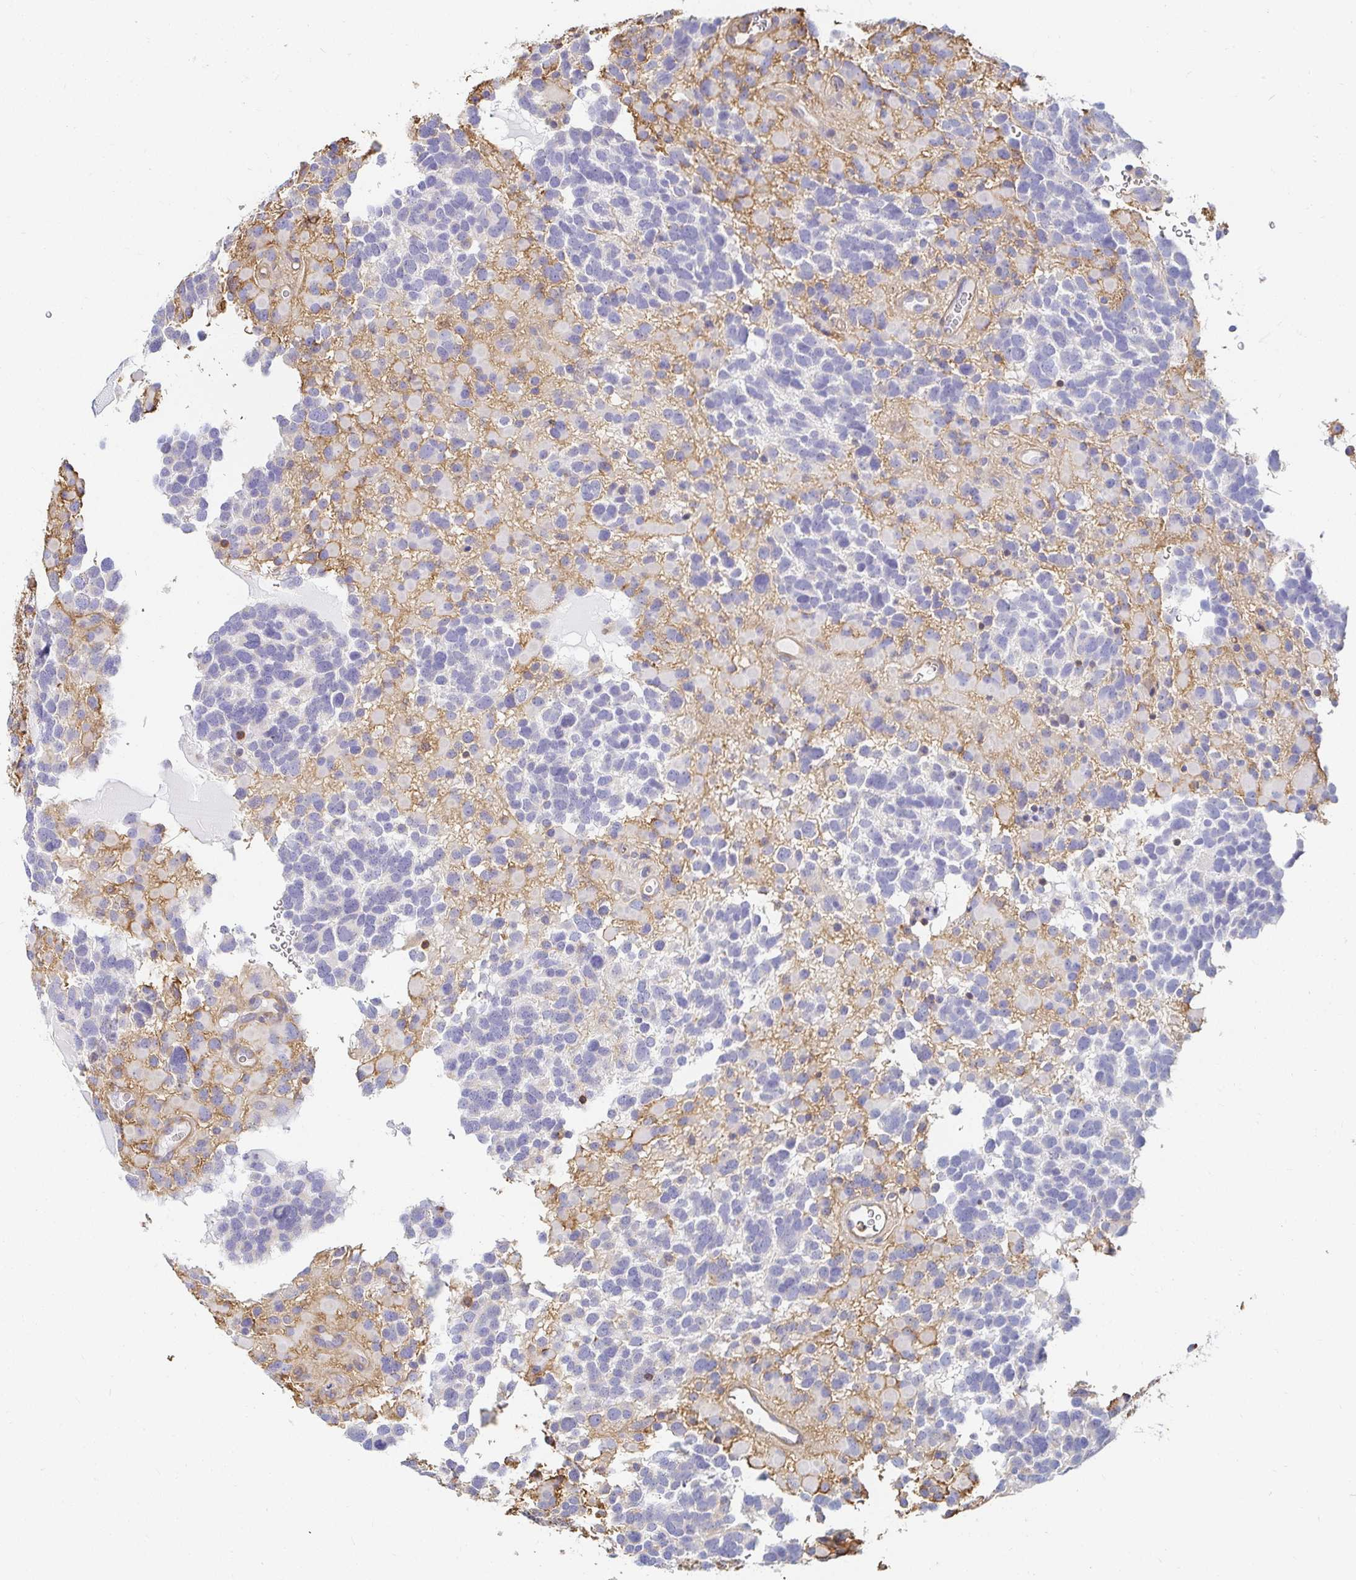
{"staining": {"intensity": "negative", "quantity": "none", "location": "none"}, "tissue": "glioma", "cell_type": "Tumor cells", "image_type": "cancer", "snomed": [{"axis": "morphology", "description": "Glioma, malignant, High grade"}, {"axis": "topography", "description": "Brain"}], "caption": "Protein analysis of malignant glioma (high-grade) displays no significant expression in tumor cells.", "gene": "TSPAN19", "patient": {"sex": "female", "age": 40}}